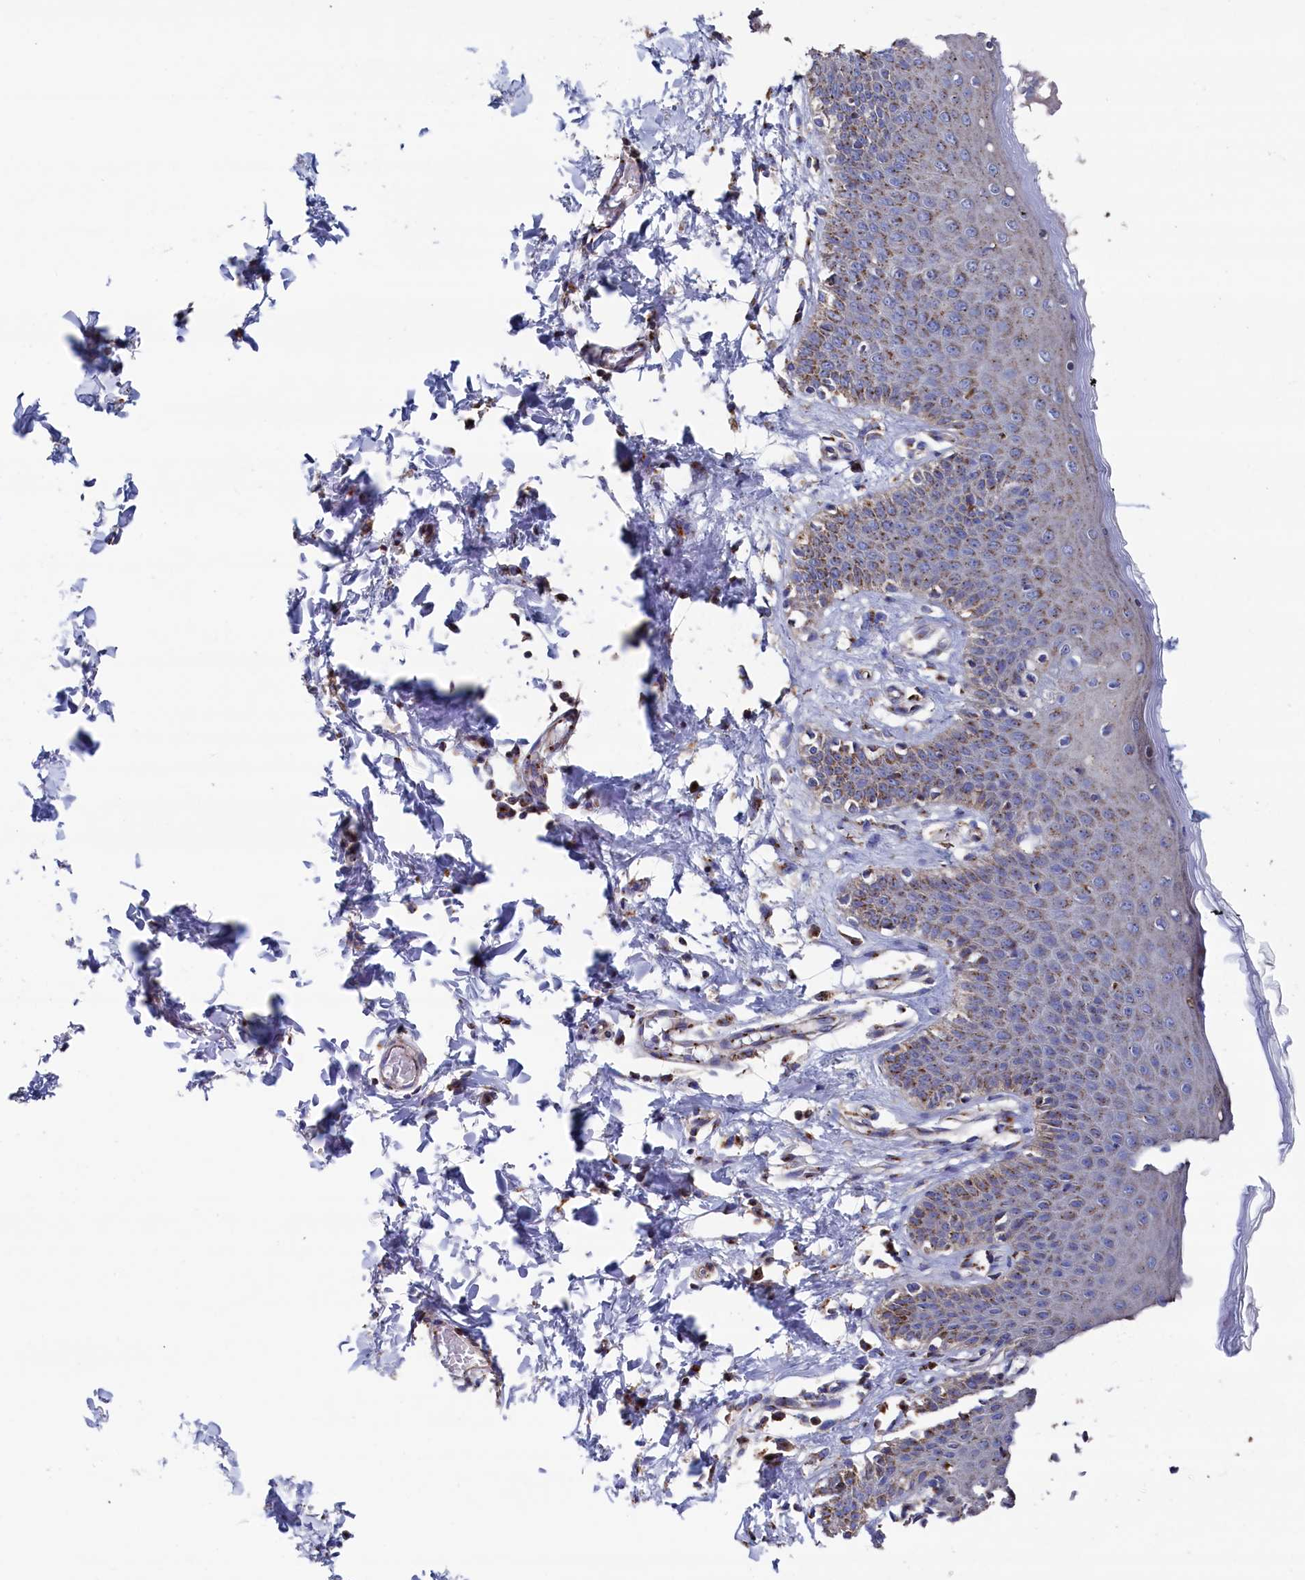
{"staining": {"intensity": "moderate", "quantity": ">75%", "location": "cytoplasmic/membranous"}, "tissue": "skin", "cell_type": "Epidermal cells", "image_type": "normal", "snomed": [{"axis": "morphology", "description": "Normal tissue, NOS"}, {"axis": "topography", "description": "Vulva"}], "caption": "Skin stained with a brown dye reveals moderate cytoplasmic/membranous positive expression in about >75% of epidermal cells.", "gene": "PRRC1", "patient": {"sex": "female", "age": 66}}